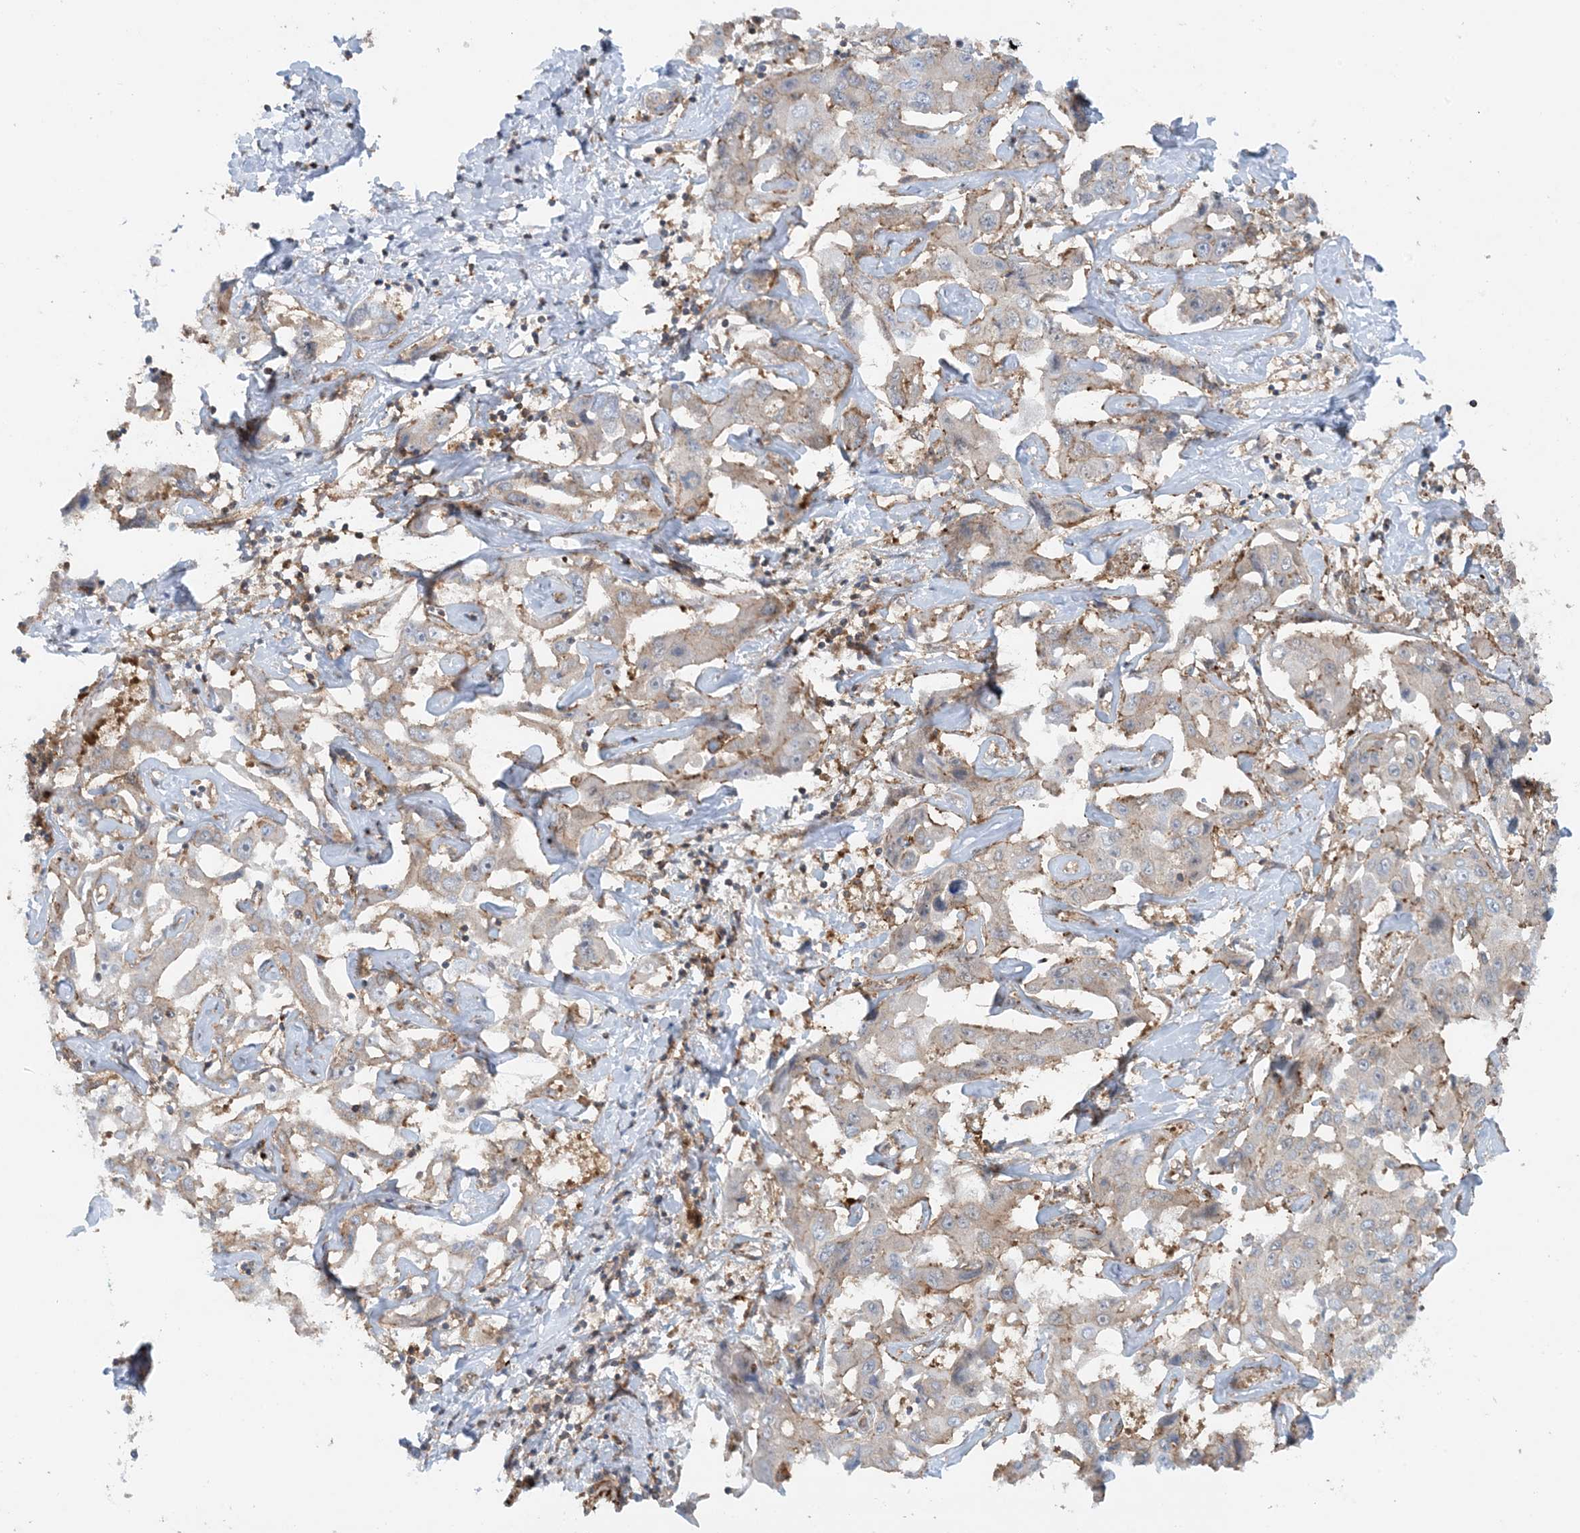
{"staining": {"intensity": "weak", "quantity": "<25%", "location": "cytoplasmic/membranous"}, "tissue": "liver cancer", "cell_type": "Tumor cells", "image_type": "cancer", "snomed": [{"axis": "morphology", "description": "Cholangiocarcinoma"}, {"axis": "topography", "description": "Liver"}], "caption": "DAB immunohistochemical staining of liver cholangiocarcinoma displays no significant positivity in tumor cells.", "gene": "STAM2", "patient": {"sex": "male", "age": 59}}